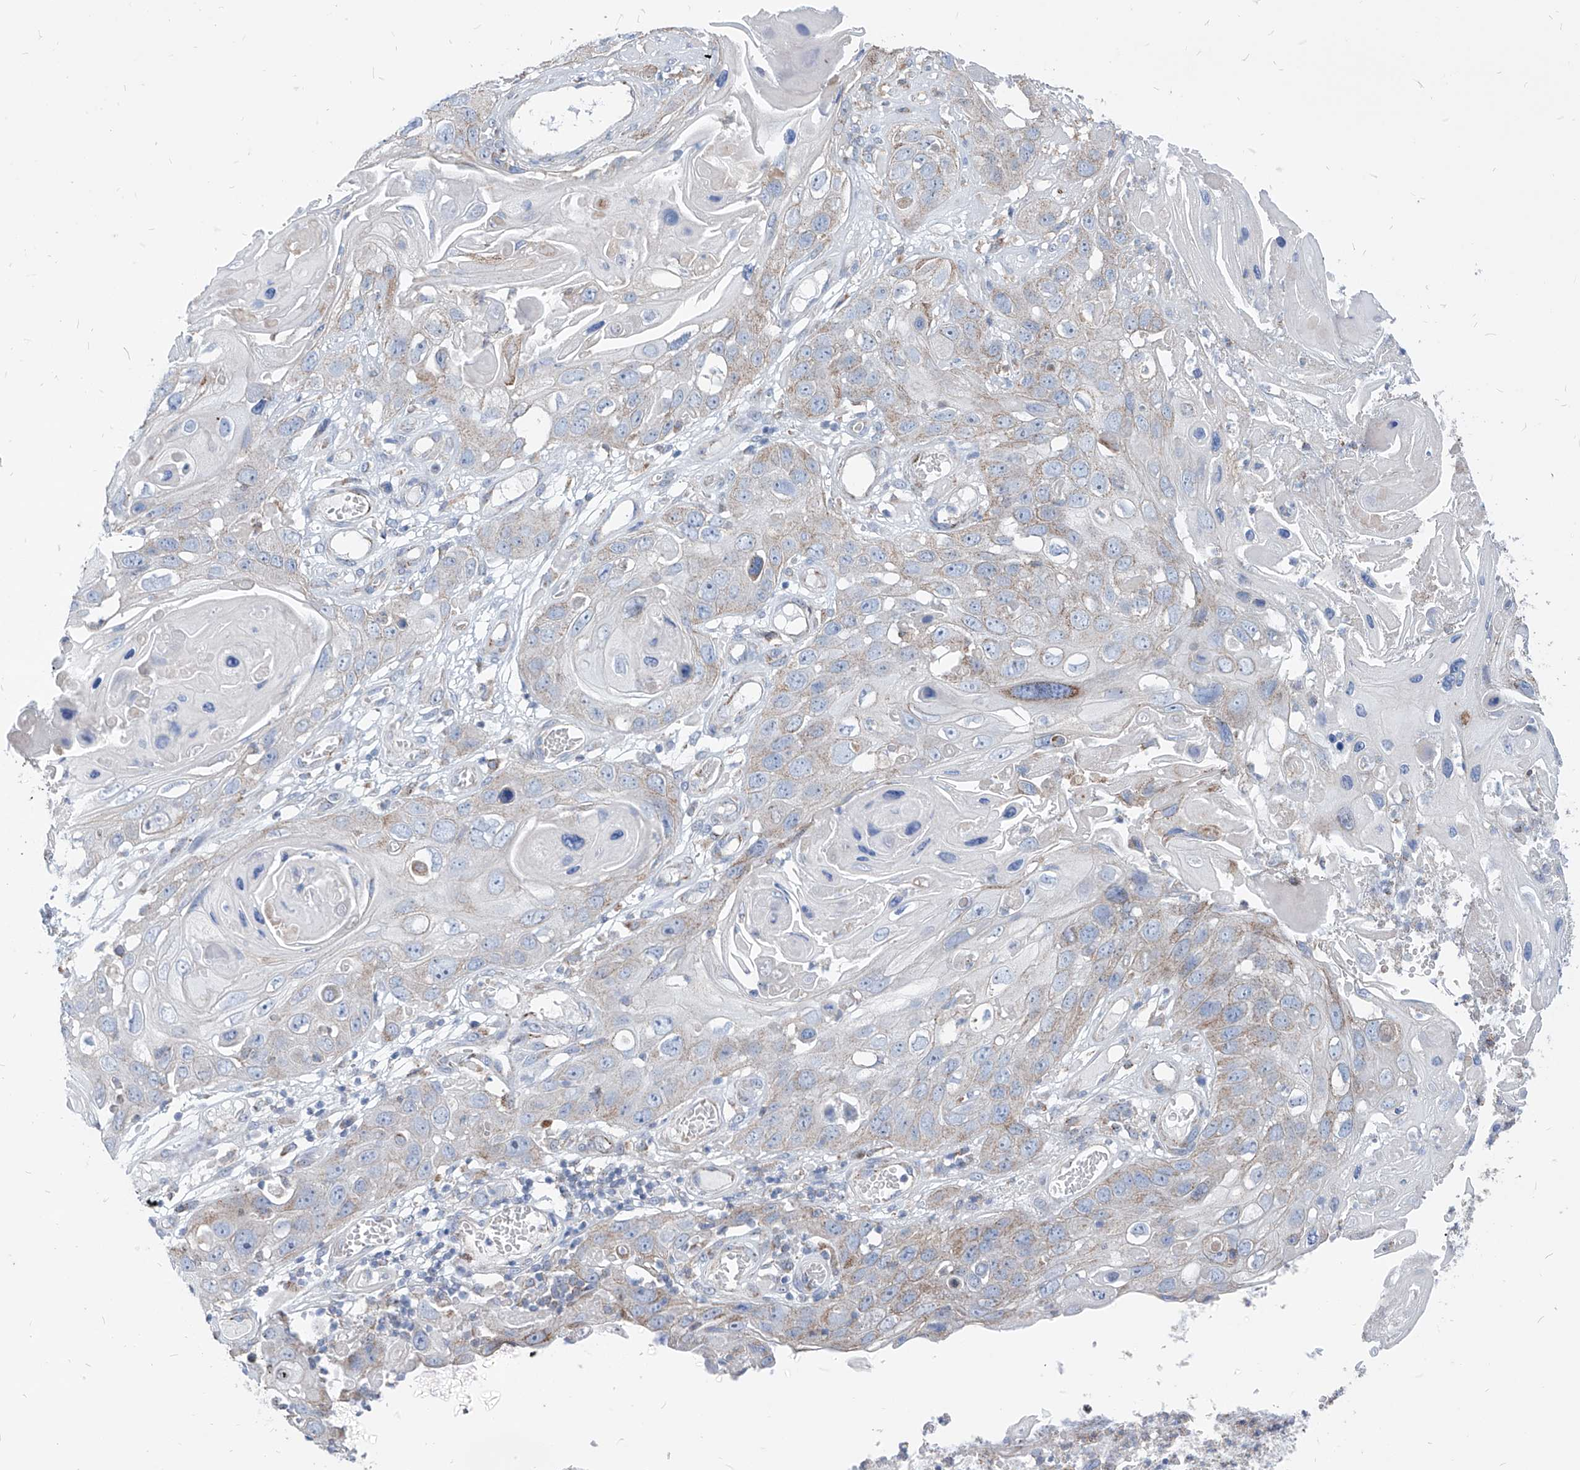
{"staining": {"intensity": "weak", "quantity": "<25%", "location": "cytoplasmic/membranous"}, "tissue": "skin cancer", "cell_type": "Tumor cells", "image_type": "cancer", "snomed": [{"axis": "morphology", "description": "Squamous cell carcinoma, NOS"}, {"axis": "topography", "description": "Skin"}], "caption": "High power microscopy micrograph of an immunohistochemistry histopathology image of skin cancer (squamous cell carcinoma), revealing no significant positivity in tumor cells.", "gene": "AGPS", "patient": {"sex": "male", "age": 55}}